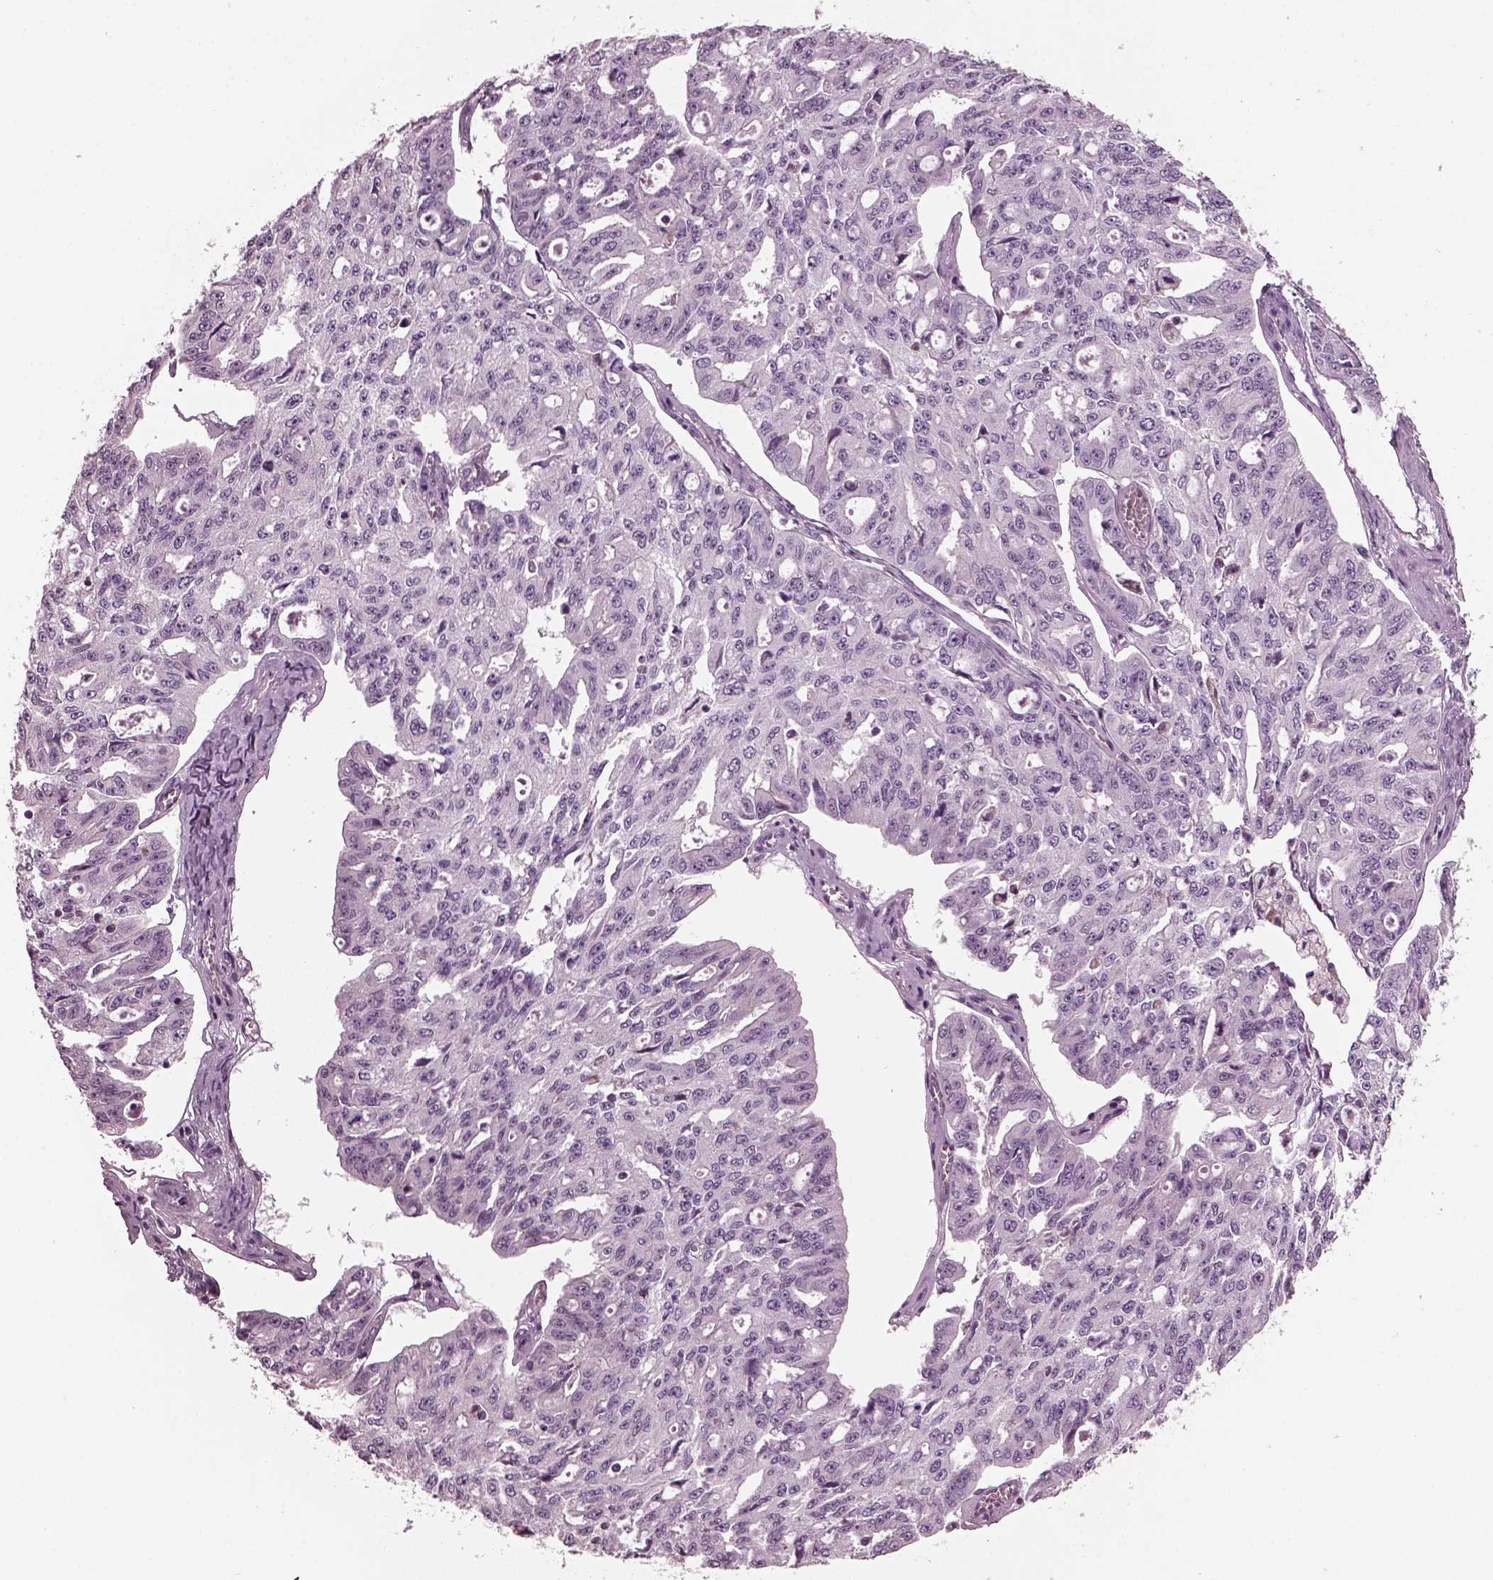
{"staining": {"intensity": "negative", "quantity": "none", "location": "none"}, "tissue": "ovarian cancer", "cell_type": "Tumor cells", "image_type": "cancer", "snomed": [{"axis": "morphology", "description": "Carcinoma, endometroid"}, {"axis": "topography", "description": "Ovary"}], "caption": "Tumor cells show no significant staining in ovarian endometroid carcinoma. (DAB (3,3'-diaminobenzidine) IHC visualized using brightfield microscopy, high magnification).", "gene": "GDF11", "patient": {"sex": "female", "age": 65}}